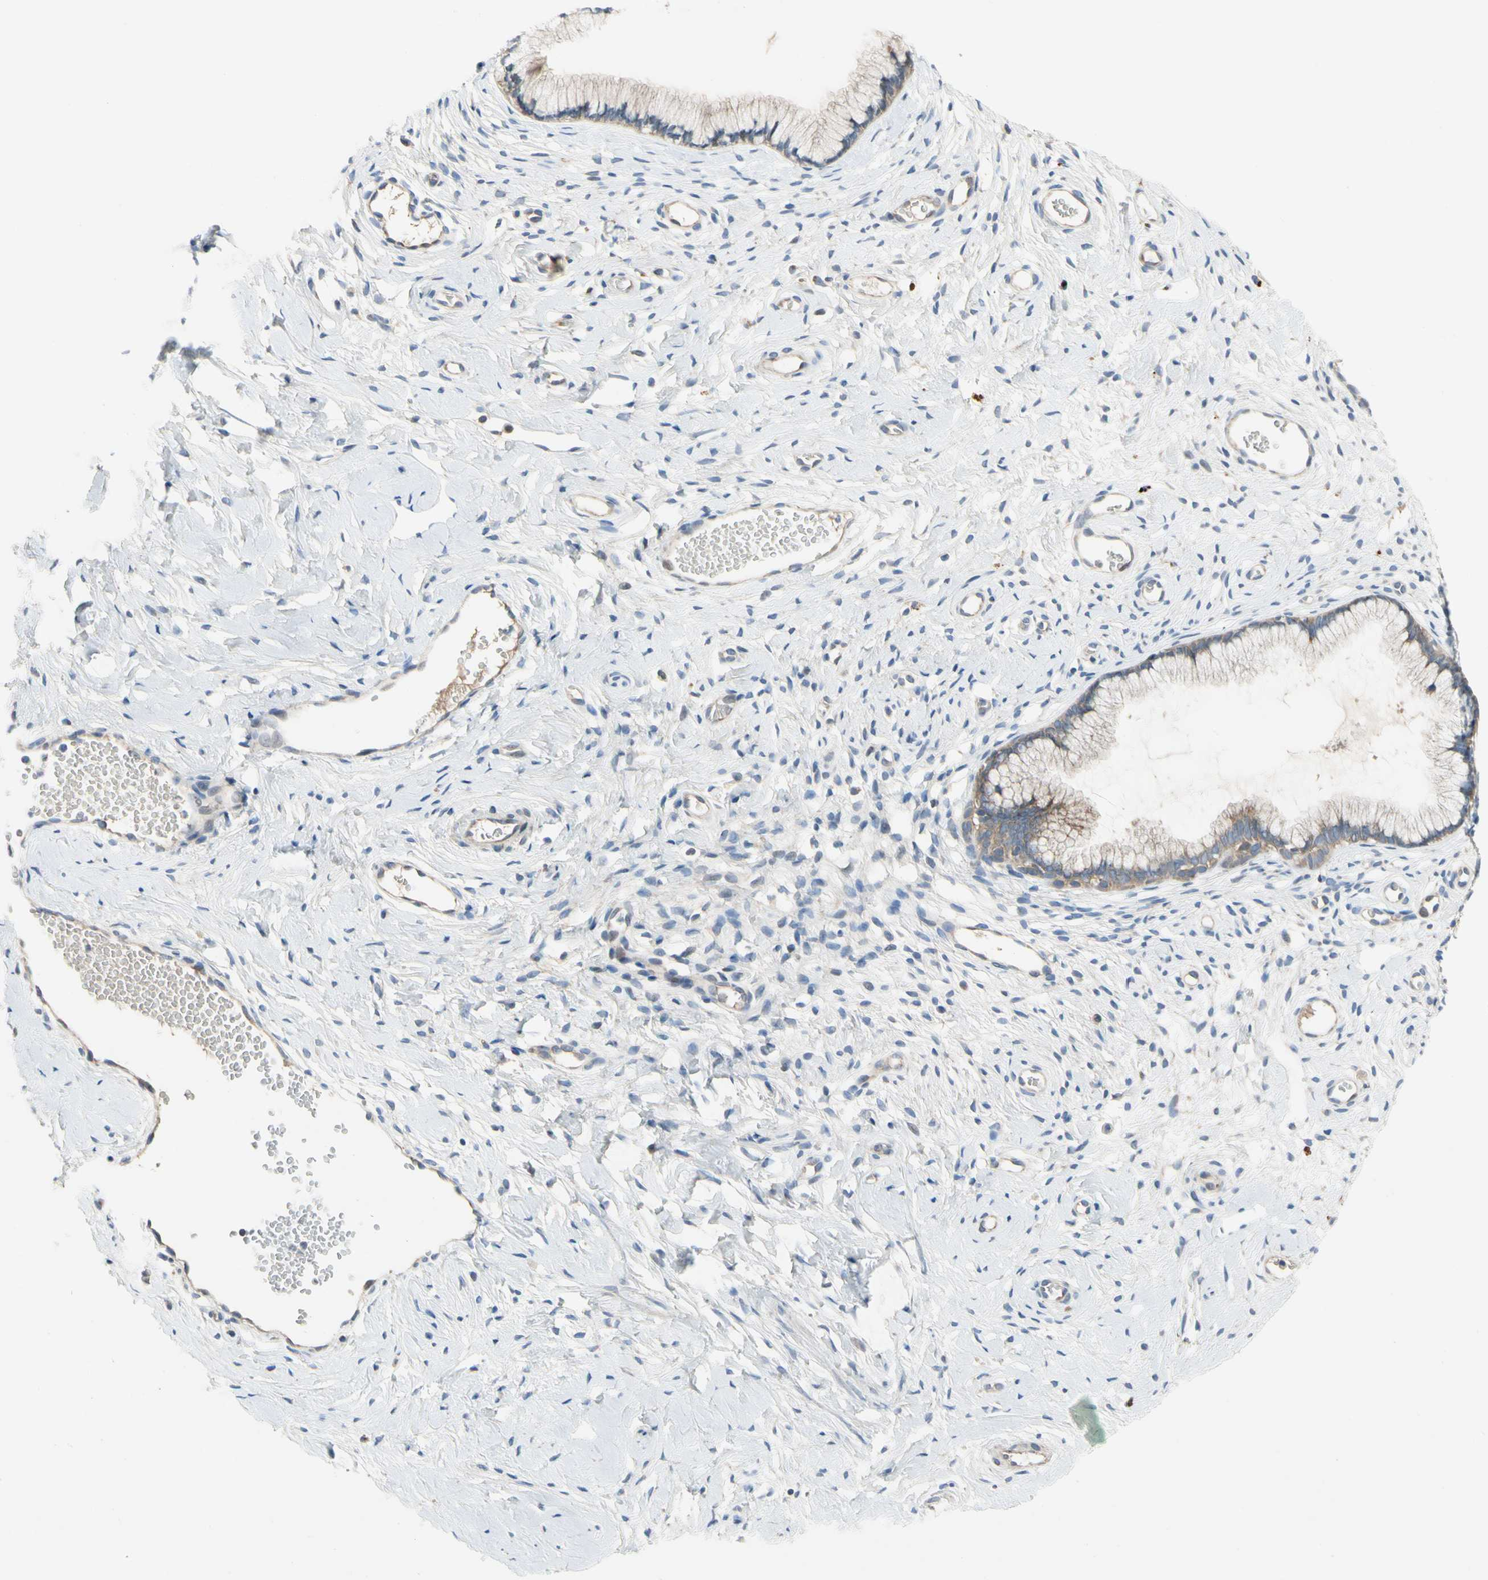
{"staining": {"intensity": "weak", "quantity": ">75%", "location": "cytoplasmic/membranous"}, "tissue": "cervix", "cell_type": "Glandular cells", "image_type": "normal", "snomed": [{"axis": "morphology", "description": "Normal tissue, NOS"}, {"axis": "topography", "description": "Cervix"}], "caption": "A low amount of weak cytoplasmic/membranous positivity is present in approximately >75% of glandular cells in benign cervix. (DAB IHC, brown staining for protein, blue staining for nuclei).", "gene": "KLHDC8B", "patient": {"sex": "female", "age": 65}}